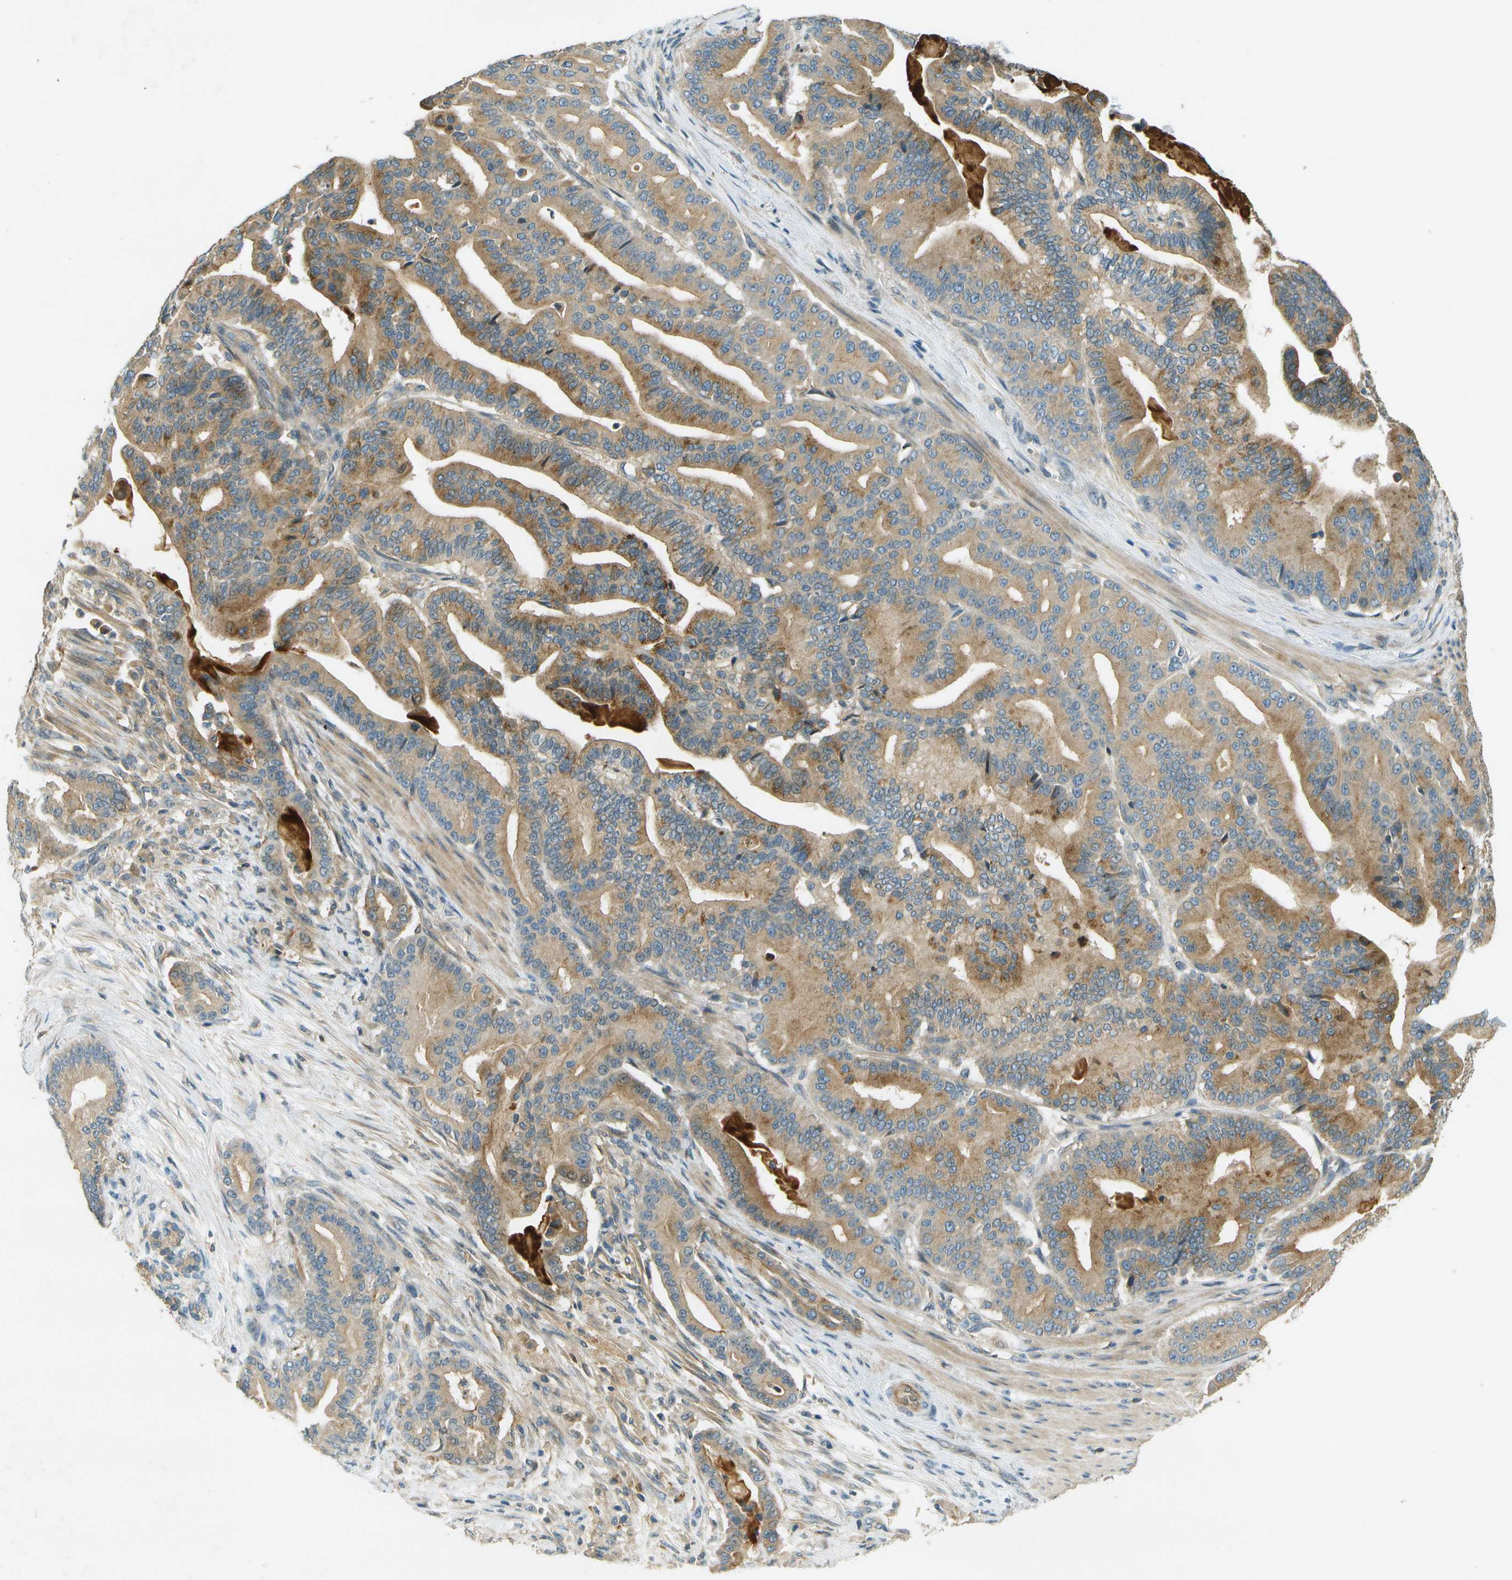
{"staining": {"intensity": "moderate", "quantity": ">75%", "location": "cytoplasmic/membranous"}, "tissue": "pancreatic cancer", "cell_type": "Tumor cells", "image_type": "cancer", "snomed": [{"axis": "morphology", "description": "Normal tissue, NOS"}, {"axis": "morphology", "description": "Adenocarcinoma, NOS"}, {"axis": "topography", "description": "Pancreas"}], "caption": "DAB (3,3'-diaminobenzidine) immunohistochemical staining of human pancreatic adenocarcinoma displays moderate cytoplasmic/membranous protein staining in approximately >75% of tumor cells.", "gene": "NUDT4", "patient": {"sex": "male", "age": 63}}